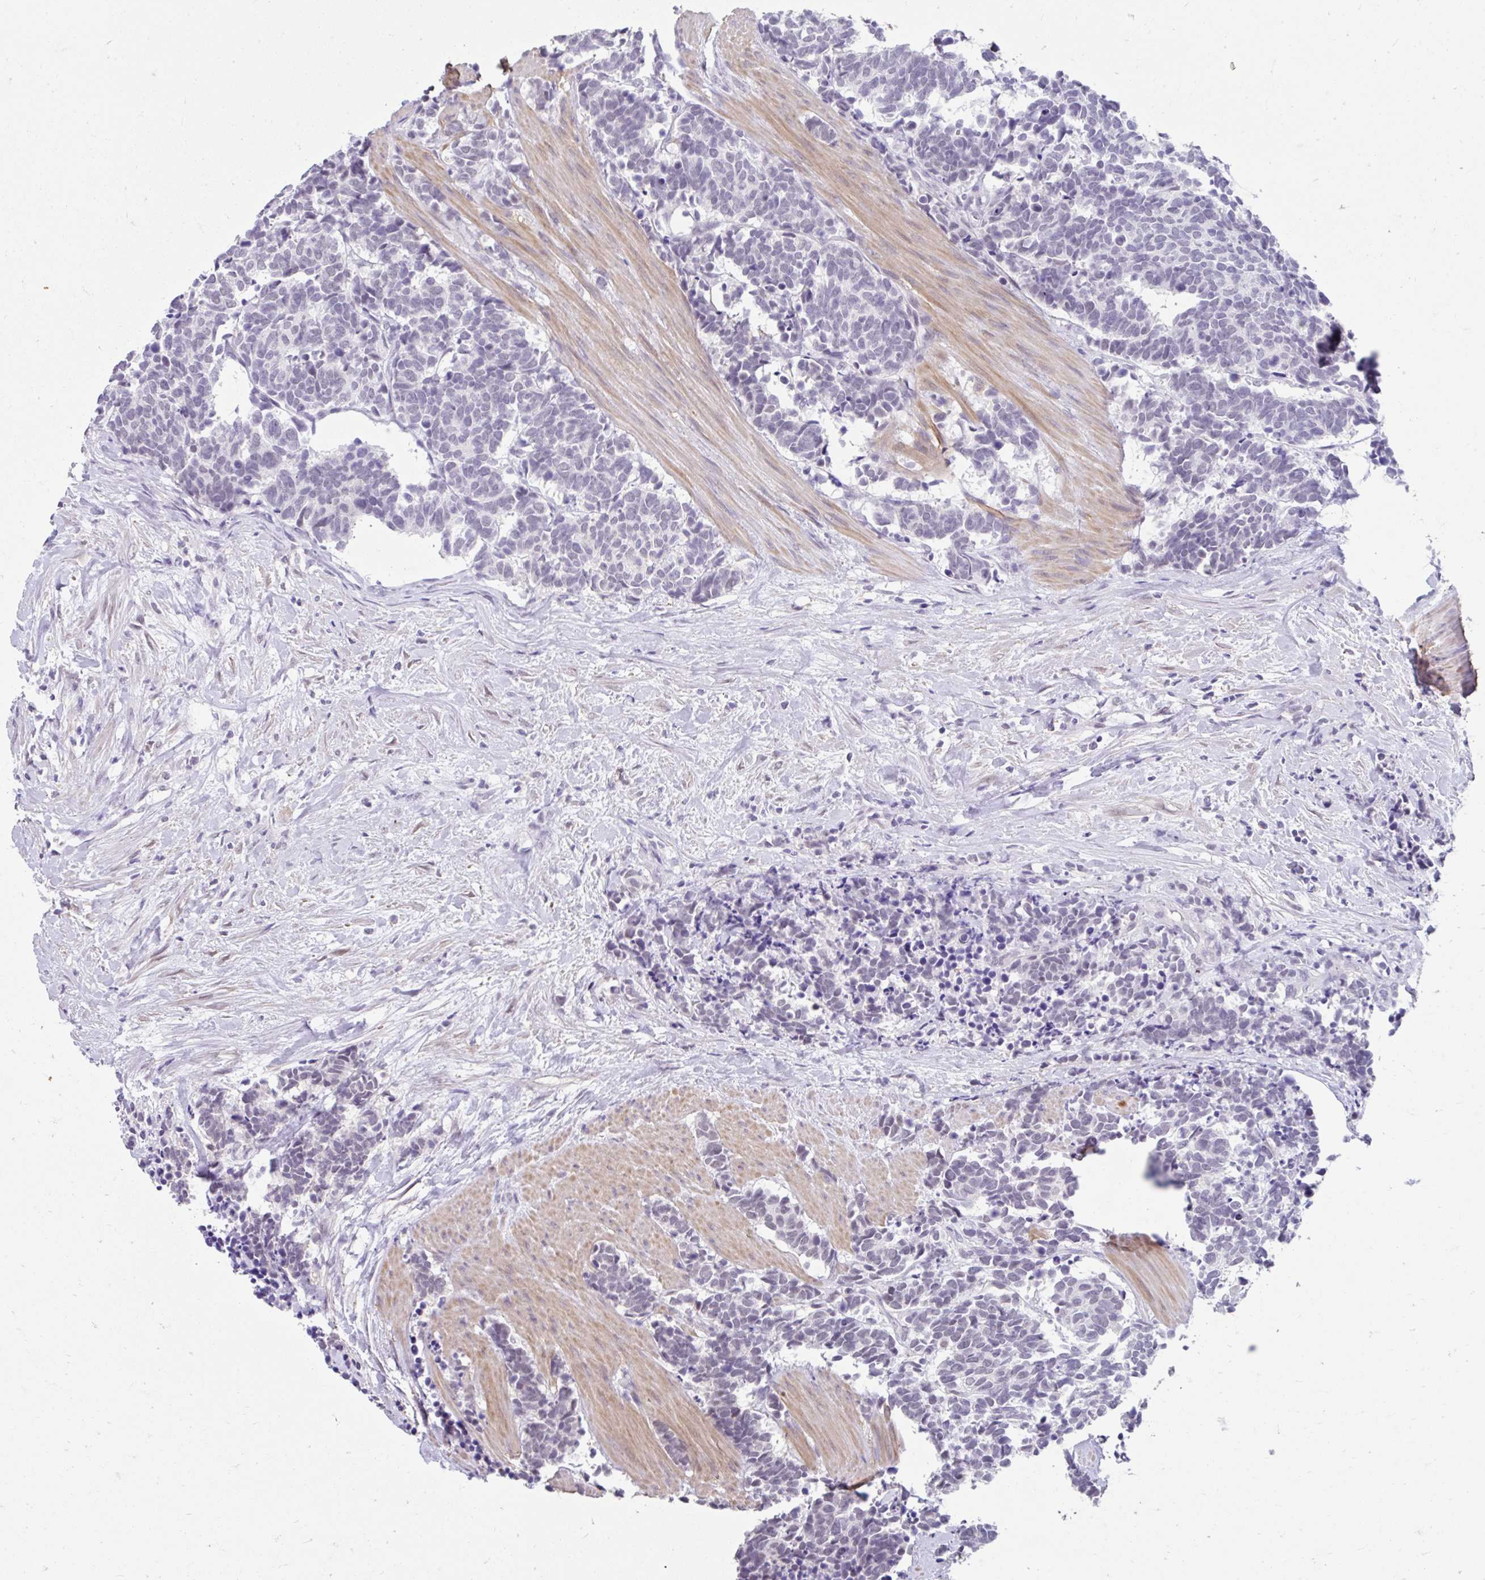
{"staining": {"intensity": "negative", "quantity": "none", "location": "none"}, "tissue": "carcinoid", "cell_type": "Tumor cells", "image_type": "cancer", "snomed": [{"axis": "morphology", "description": "Carcinoma, NOS"}, {"axis": "morphology", "description": "Carcinoid, malignant, NOS"}, {"axis": "topography", "description": "Prostate"}], "caption": "DAB (3,3'-diaminobenzidine) immunohistochemical staining of human carcinoid exhibits no significant expression in tumor cells. (DAB (3,3'-diaminobenzidine) immunohistochemistry (IHC) with hematoxylin counter stain).", "gene": "DCAF17", "patient": {"sex": "male", "age": 57}}